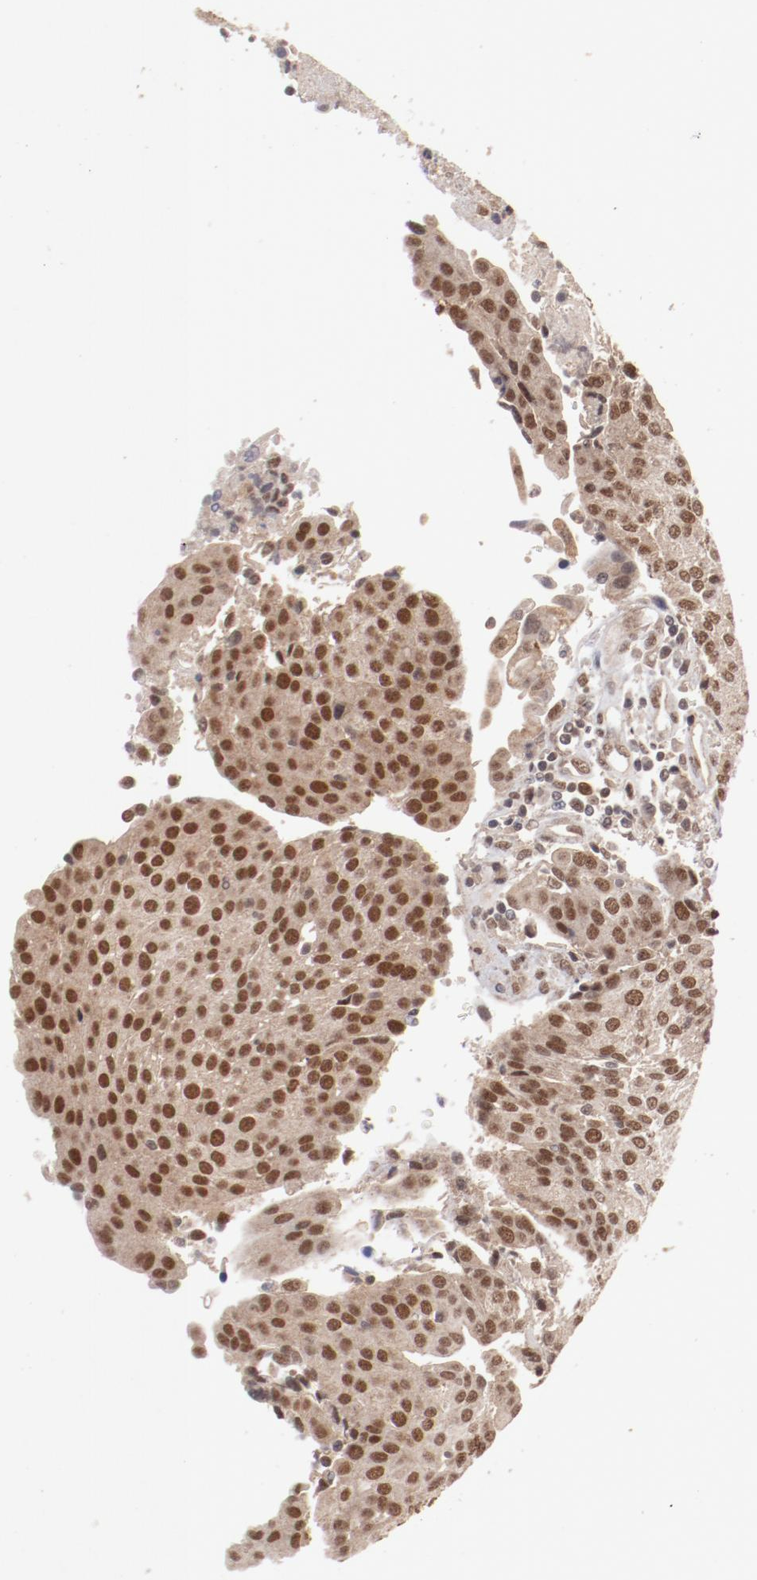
{"staining": {"intensity": "moderate", "quantity": ">75%", "location": "cytoplasmic/membranous,nuclear"}, "tissue": "urothelial cancer", "cell_type": "Tumor cells", "image_type": "cancer", "snomed": [{"axis": "morphology", "description": "Urothelial carcinoma, High grade"}, {"axis": "topography", "description": "Urinary bladder"}], "caption": "A brown stain highlights moderate cytoplasmic/membranous and nuclear positivity of a protein in urothelial cancer tumor cells.", "gene": "CLOCK", "patient": {"sex": "female", "age": 85}}